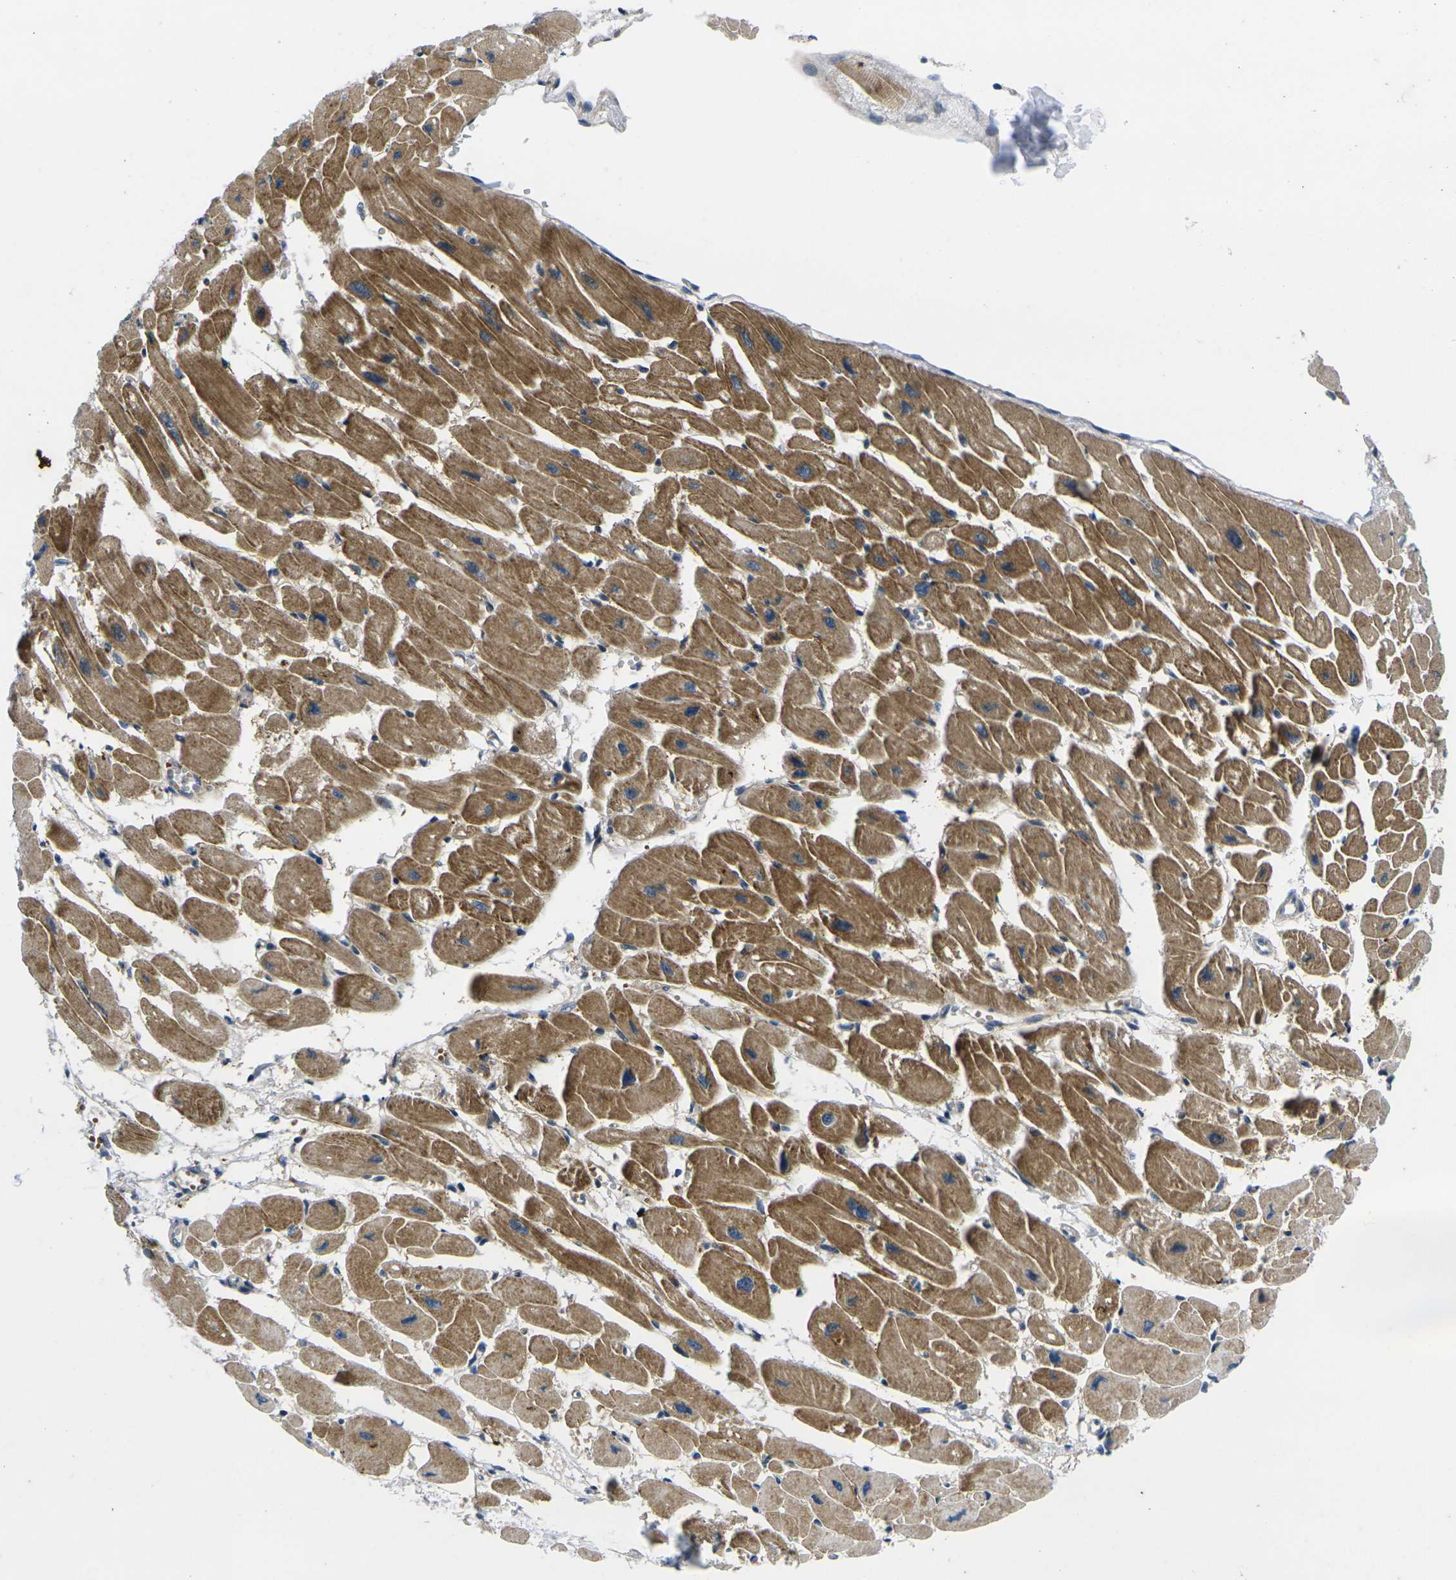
{"staining": {"intensity": "moderate", "quantity": ">75%", "location": "cytoplasmic/membranous"}, "tissue": "heart muscle", "cell_type": "Cardiomyocytes", "image_type": "normal", "snomed": [{"axis": "morphology", "description": "Normal tissue, NOS"}, {"axis": "topography", "description": "Heart"}], "caption": "Protein expression analysis of unremarkable heart muscle exhibits moderate cytoplasmic/membranous staining in about >75% of cardiomyocytes. The staining was performed using DAB (3,3'-diaminobenzidine) to visualize the protein expression in brown, while the nuclei were stained in blue with hematoxylin (Magnification: 20x).", "gene": "ROBO2", "patient": {"sex": "female", "age": 54}}